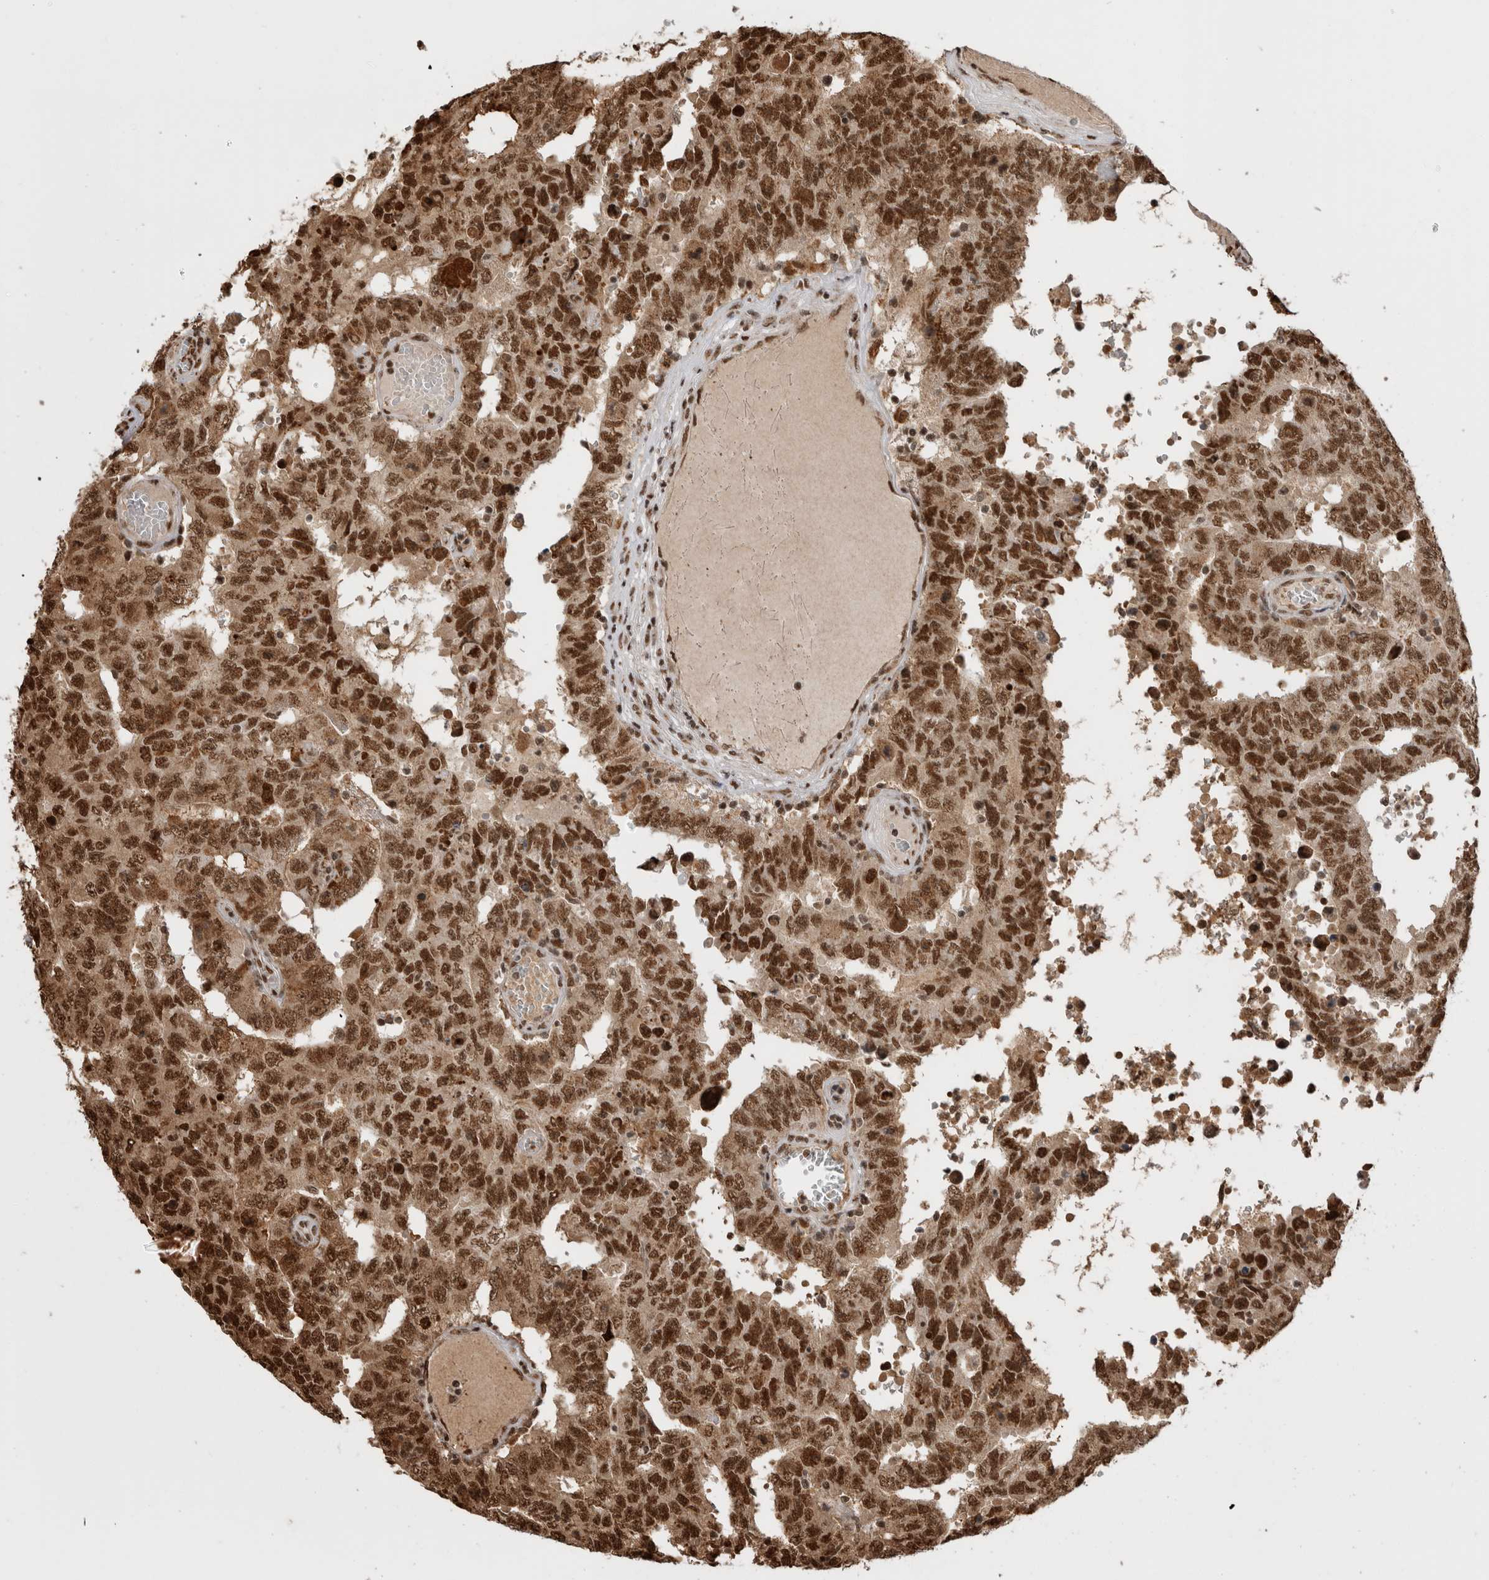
{"staining": {"intensity": "strong", "quantity": ">75%", "location": "nuclear"}, "tissue": "testis cancer", "cell_type": "Tumor cells", "image_type": "cancer", "snomed": [{"axis": "morphology", "description": "Carcinoma, Embryonal, NOS"}, {"axis": "topography", "description": "Testis"}], "caption": "Immunohistochemical staining of testis embryonal carcinoma displays high levels of strong nuclear positivity in approximately >75% of tumor cells.", "gene": "EYA2", "patient": {"sex": "male", "age": 26}}